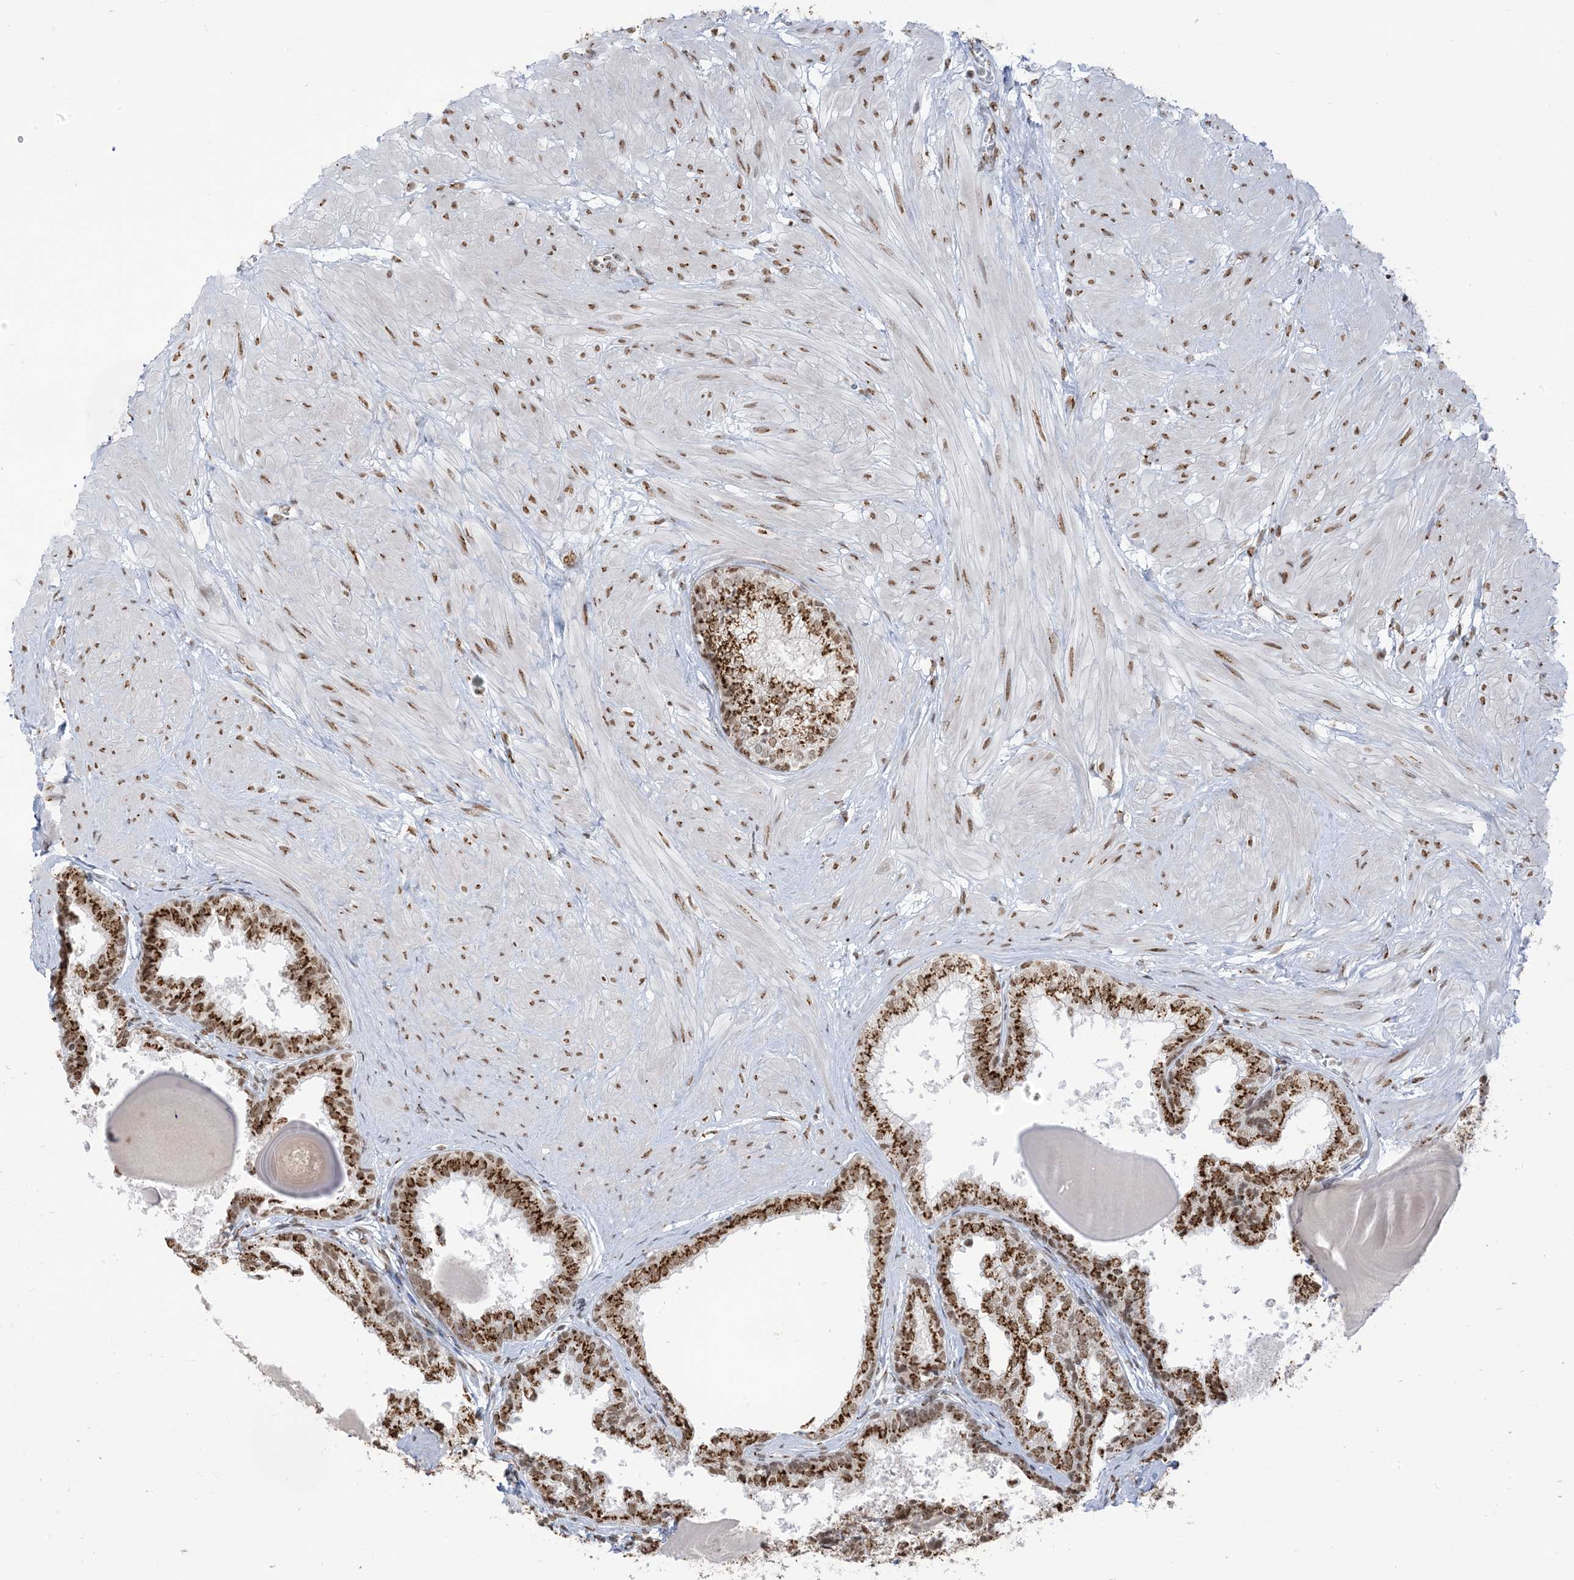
{"staining": {"intensity": "strong", "quantity": ">75%", "location": "cytoplasmic/membranous,nuclear"}, "tissue": "prostate", "cell_type": "Glandular cells", "image_type": "normal", "snomed": [{"axis": "morphology", "description": "Normal tissue, NOS"}, {"axis": "topography", "description": "Prostate"}], "caption": "Strong cytoplasmic/membranous,nuclear positivity is appreciated in about >75% of glandular cells in unremarkable prostate. (Stains: DAB in brown, nuclei in blue, Microscopy: brightfield microscopy at high magnification).", "gene": "GPR107", "patient": {"sex": "male", "age": 48}}